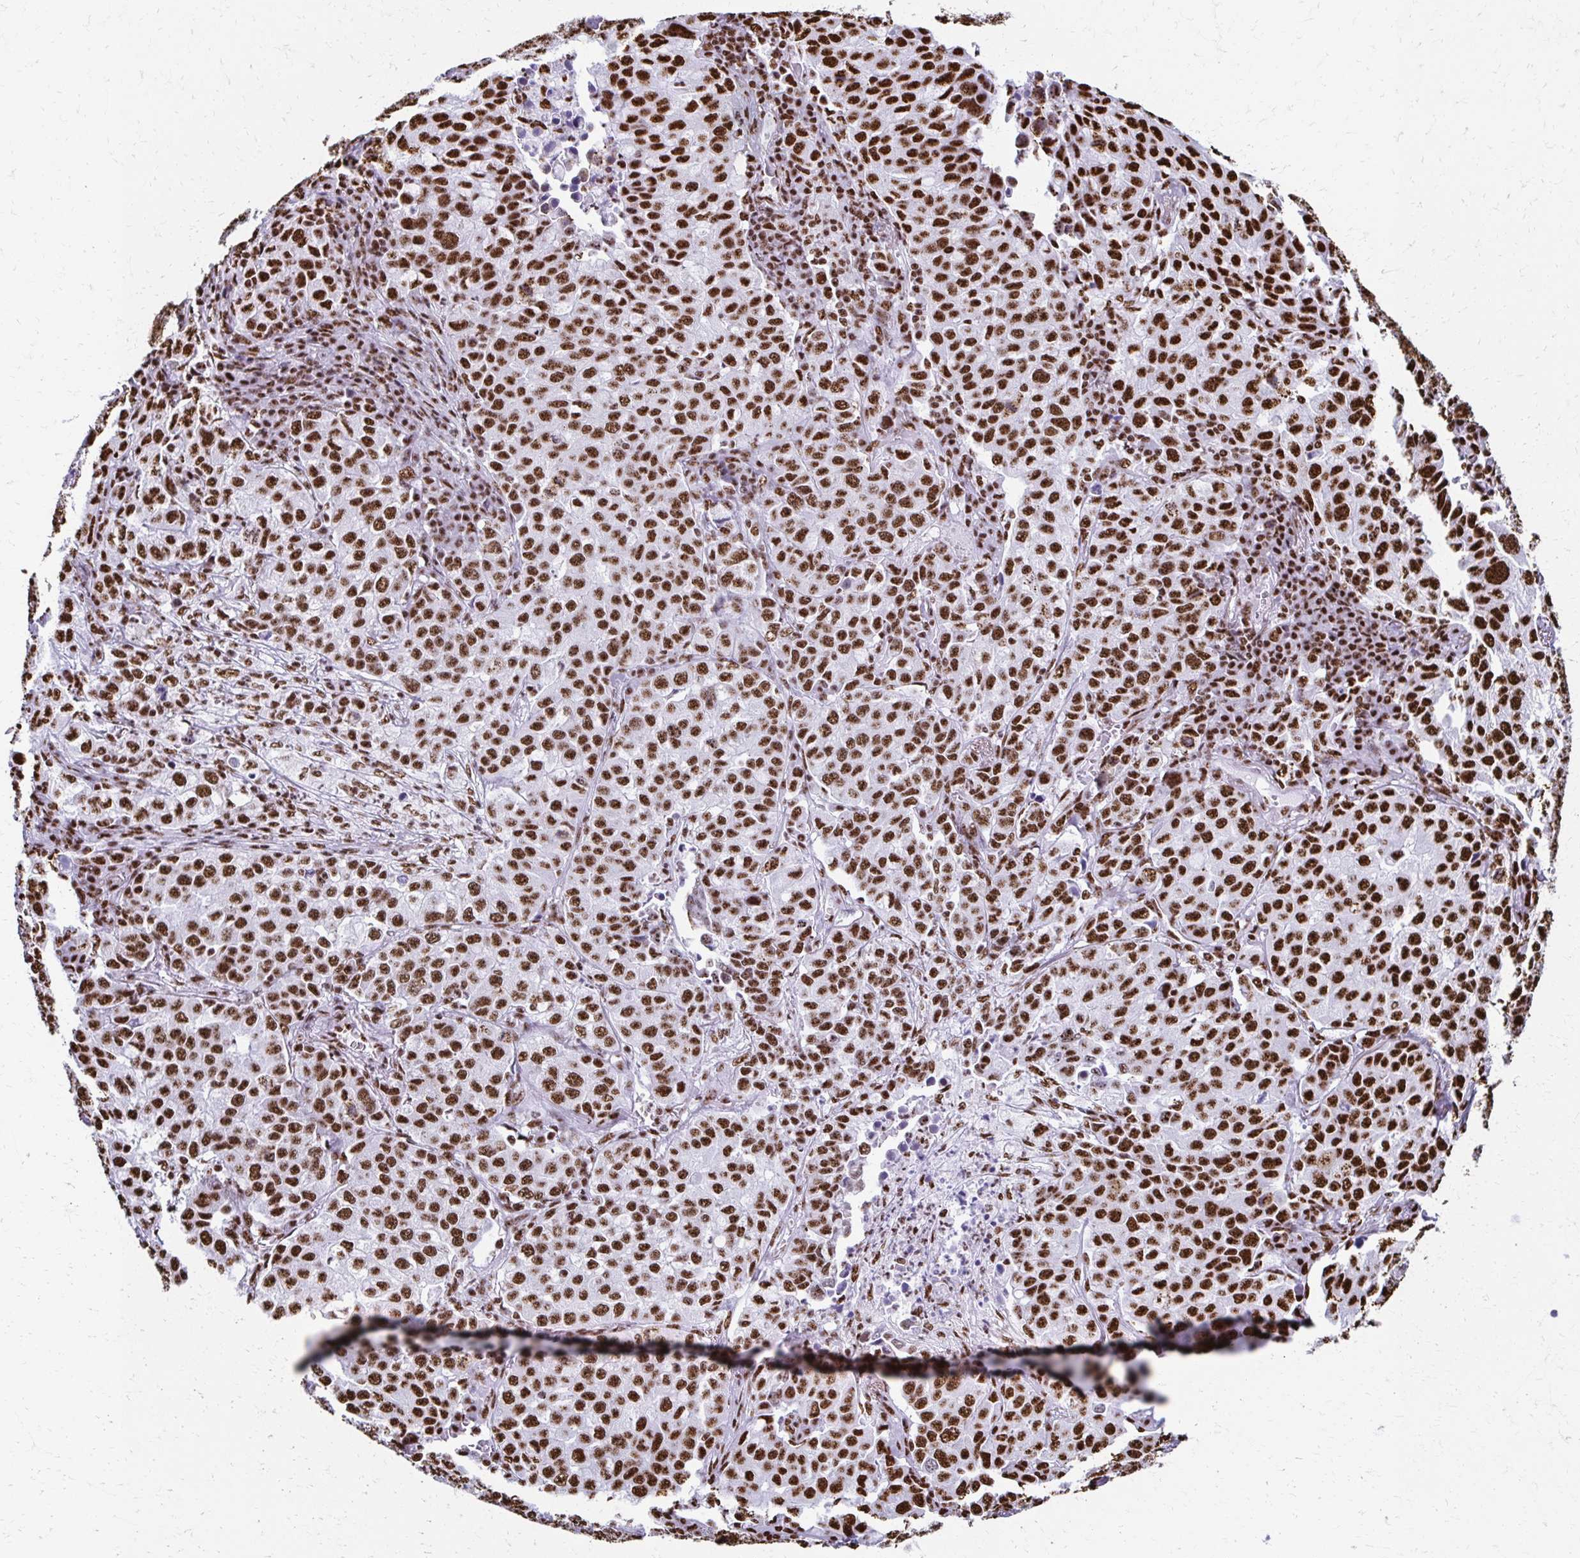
{"staining": {"intensity": "strong", "quantity": ">75%", "location": "nuclear"}, "tissue": "lung cancer", "cell_type": "Tumor cells", "image_type": "cancer", "snomed": [{"axis": "morphology", "description": "Adenocarcinoma, NOS"}, {"axis": "morphology", "description": "Adenocarcinoma, metastatic, NOS"}, {"axis": "topography", "description": "Lymph node"}, {"axis": "topography", "description": "Lung"}], "caption": "Lung adenocarcinoma stained with a protein marker exhibits strong staining in tumor cells.", "gene": "NONO", "patient": {"sex": "female", "age": 65}}